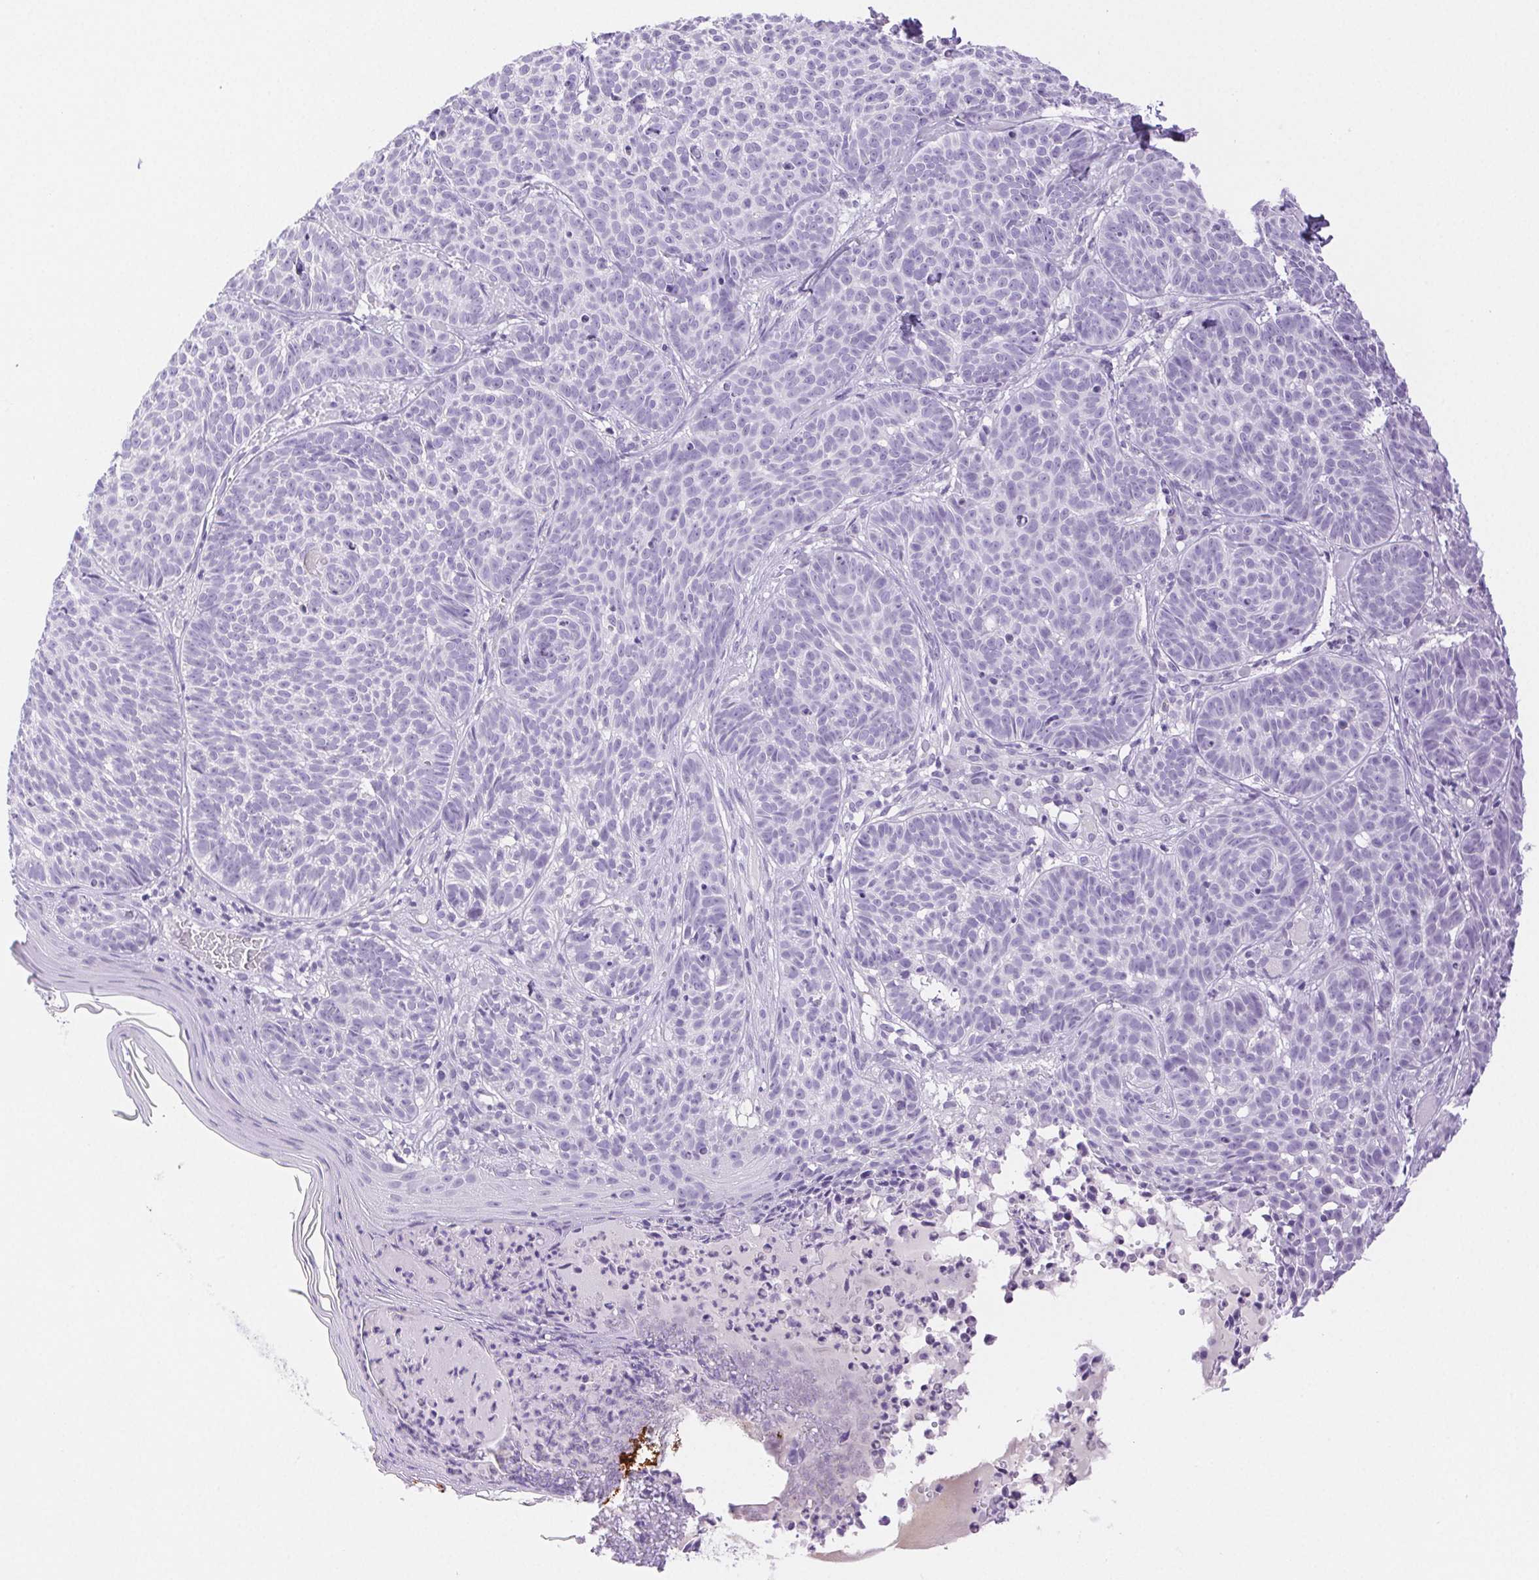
{"staining": {"intensity": "negative", "quantity": "none", "location": "none"}, "tissue": "skin cancer", "cell_type": "Tumor cells", "image_type": "cancer", "snomed": [{"axis": "morphology", "description": "Basal cell carcinoma"}, {"axis": "topography", "description": "Skin"}], "caption": "Immunohistochemistry of human skin cancer shows no expression in tumor cells.", "gene": "SPACA4", "patient": {"sex": "male", "age": 90}}